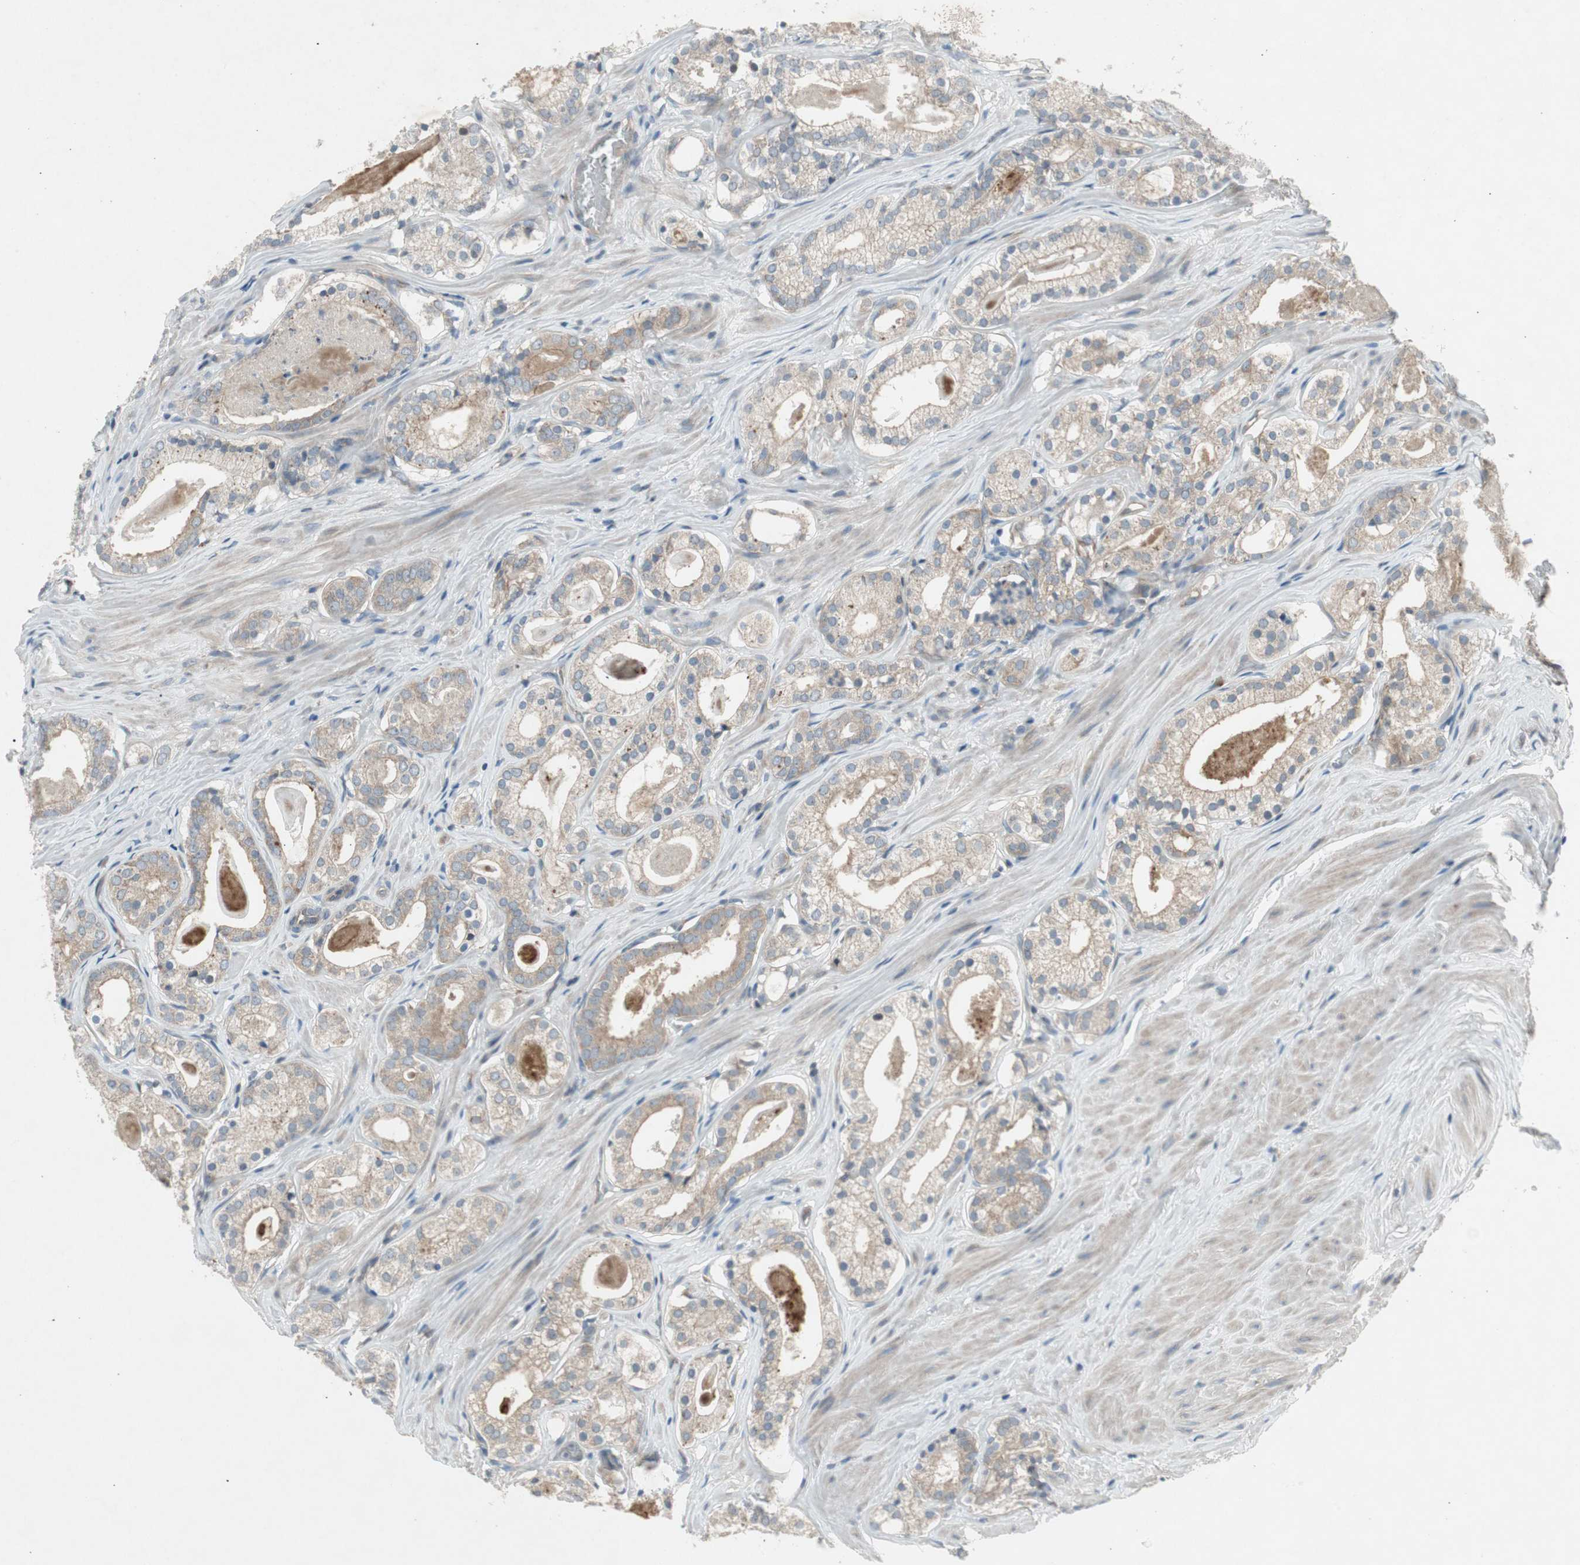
{"staining": {"intensity": "weak", "quantity": ">75%", "location": "cytoplasmic/membranous"}, "tissue": "prostate cancer", "cell_type": "Tumor cells", "image_type": "cancer", "snomed": [{"axis": "morphology", "description": "Adenocarcinoma, Low grade"}, {"axis": "topography", "description": "Prostate"}], "caption": "High-magnification brightfield microscopy of prostate adenocarcinoma (low-grade) stained with DAB (3,3'-diaminobenzidine) (brown) and counterstained with hematoxylin (blue). tumor cells exhibit weak cytoplasmic/membranous expression is identified in about>75% of cells.", "gene": "PANK2", "patient": {"sex": "male", "age": 59}}